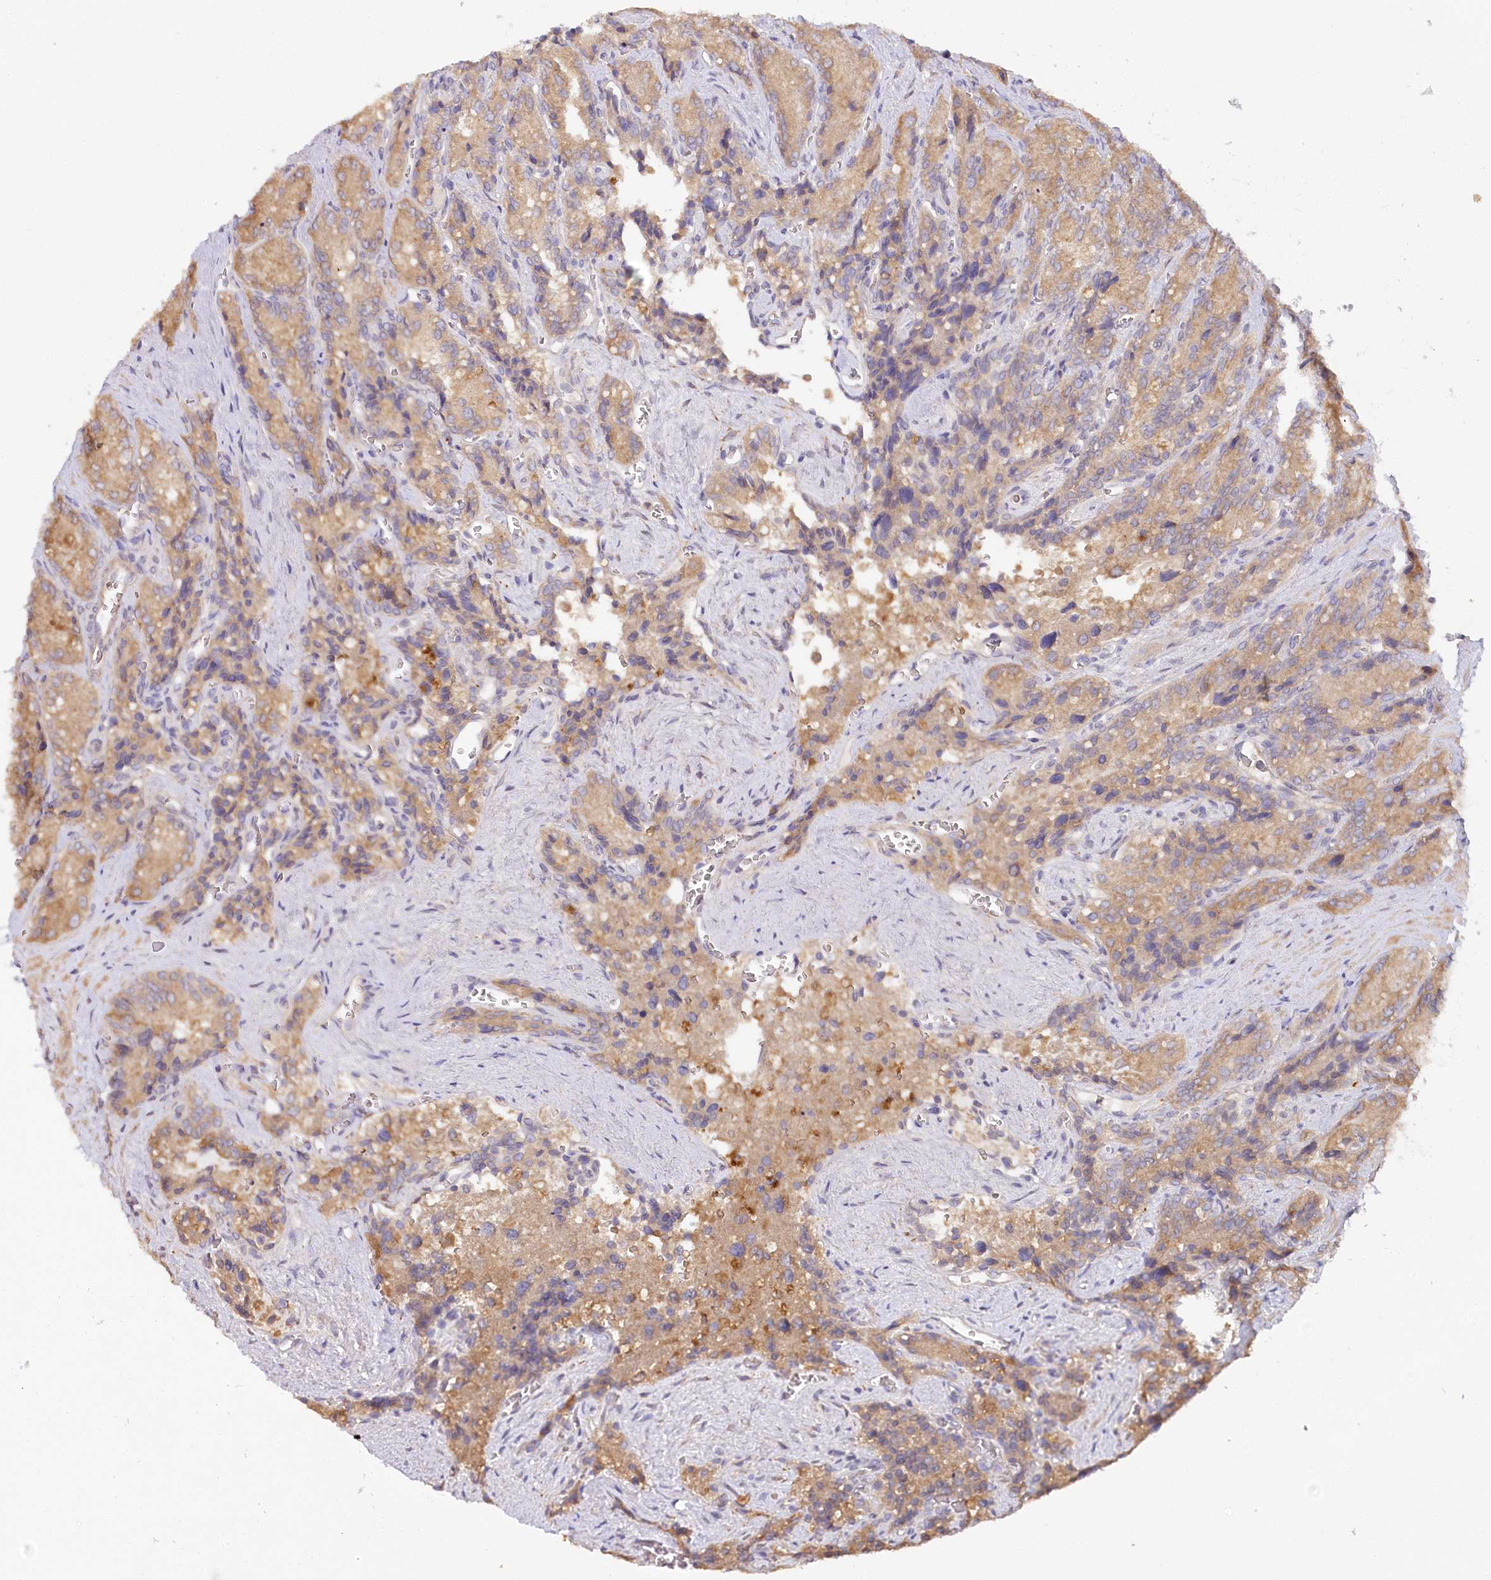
{"staining": {"intensity": "moderate", "quantity": ">75%", "location": "cytoplasmic/membranous"}, "tissue": "seminal vesicle", "cell_type": "Glandular cells", "image_type": "normal", "snomed": [{"axis": "morphology", "description": "Normal tissue, NOS"}, {"axis": "topography", "description": "Seminal veicle"}], "caption": "Moderate cytoplasmic/membranous expression is present in approximately >75% of glandular cells in unremarkable seminal vesicle. Using DAB (brown) and hematoxylin (blue) stains, captured at high magnification using brightfield microscopy.", "gene": "PAIP2", "patient": {"sex": "male", "age": 62}}